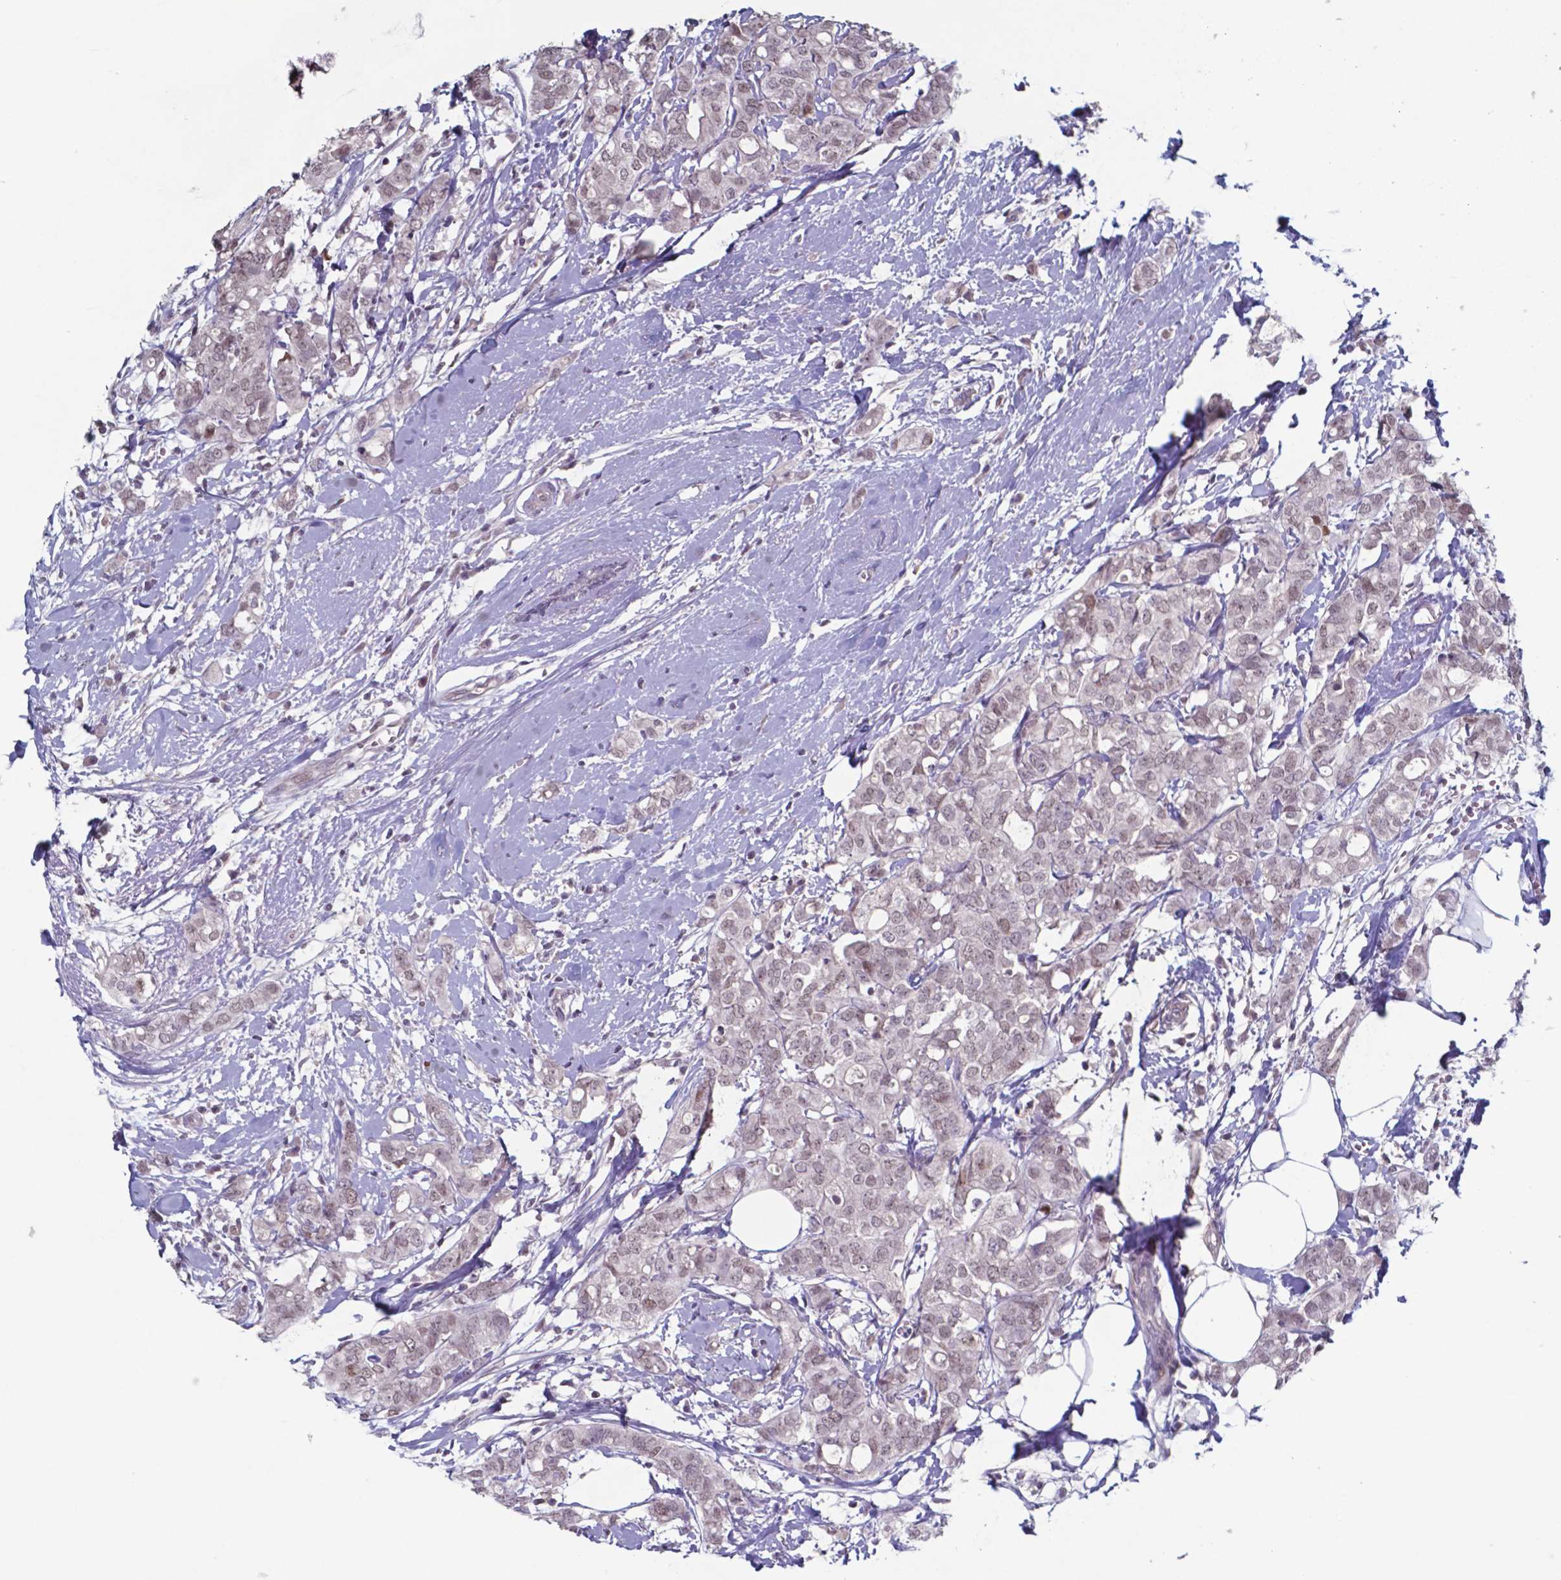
{"staining": {"intensity": "weak", "quantity": "25%-75%", "location": "nuclear"}, "tissue": "breast cancer", "cell_type": "Tumor cells", "image_type": "cancer", "snomed": [{"axis": "morphology", "description": "Duct carcinoma"}, {"axis": "topography", "description": "Breast"}], "caption": "Immunohistochemical staining of human intraductal carcinoma (breast) demonstrates low levels of weak nuclear protein staining in about 25%-75% of tumor cells.", "gene": "TDP2", "patient": {"sex": "female", "age": 40}}